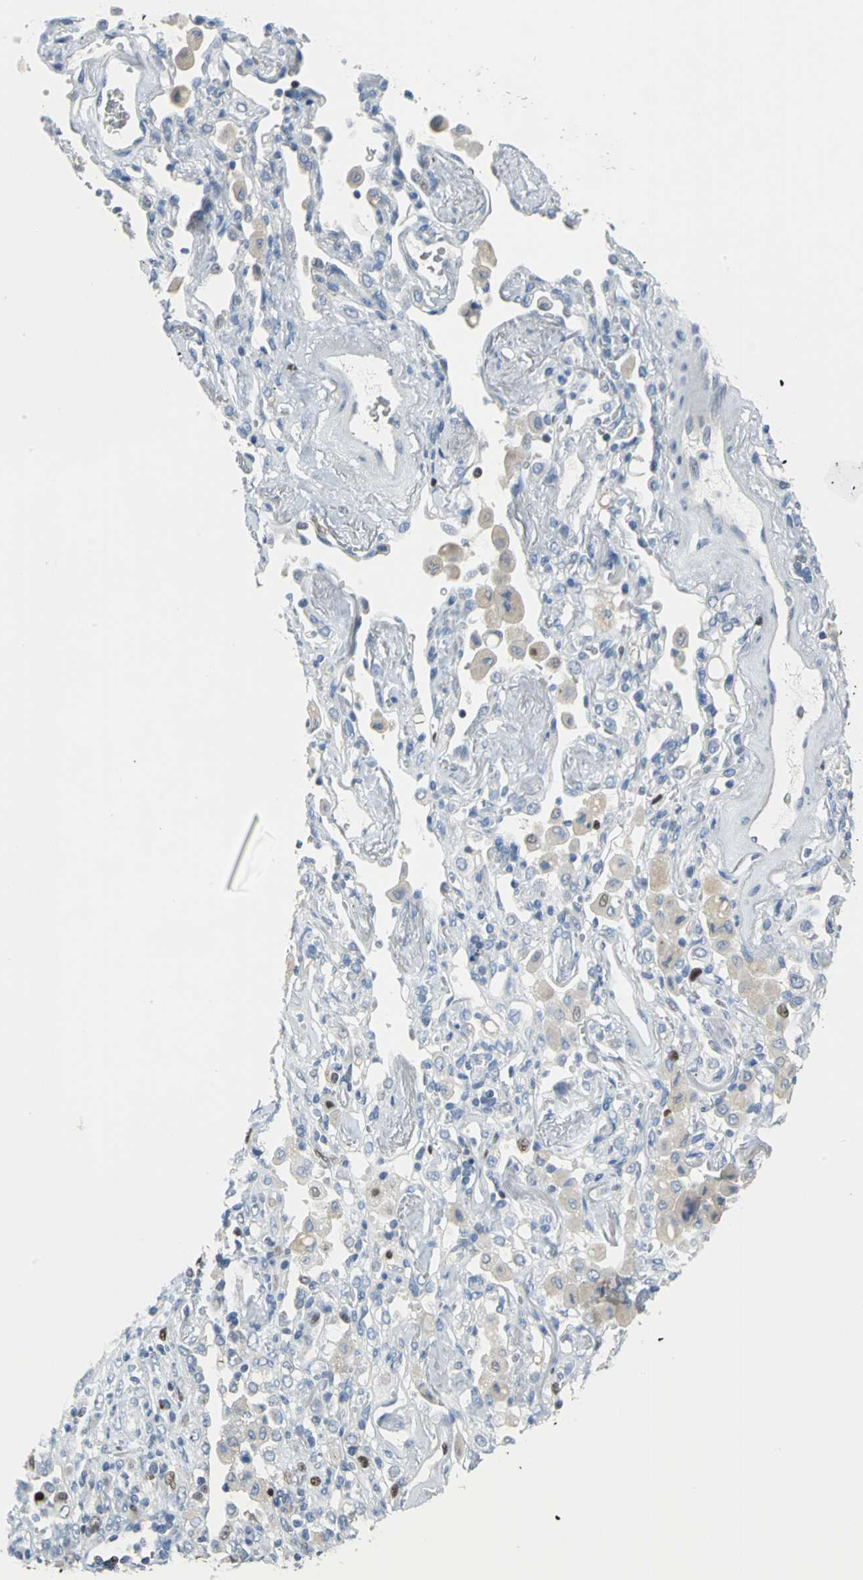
{"staining": {"intensity": "negative", "quantity": "none", "location": "none"}, "tissue": "lung cancer", "cell_type": "Tumor cells", "image_type": "cancer", "snomed": [{"axis": "morphology", "description": "Squamous cell carcinoma, NOS"}, {"axis": "topography", "description": "Lung"}], "caption": "The image displays no significant staining in tumor cells of lung cancer.", "gene": "MCM3", "patient": {"sex": "female", "age": 67}}